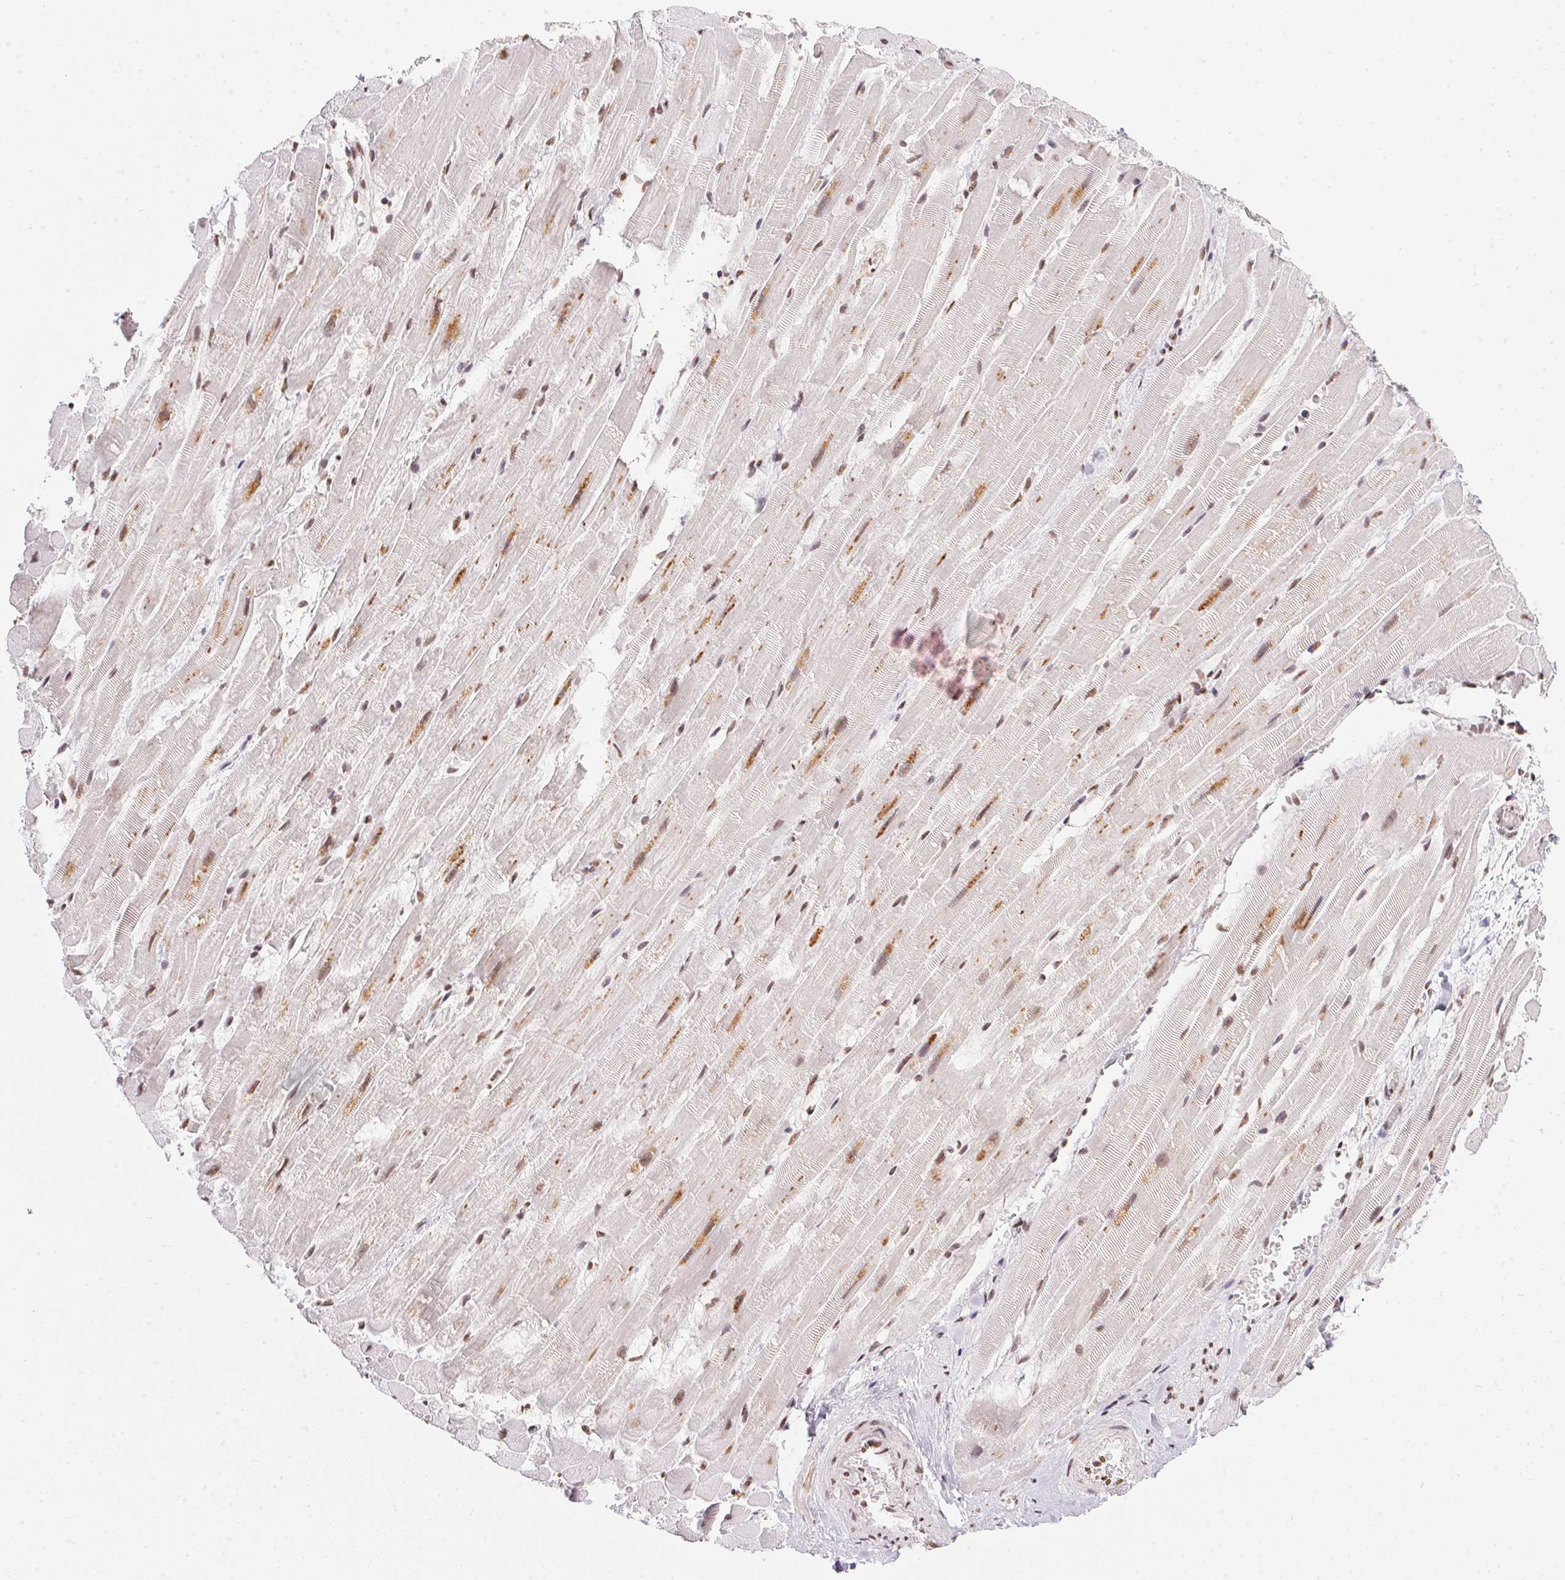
{"staining": {"intensity": "moderate", "quantity": ">75%", "location": "cytoplasmic/membranous,nuclear"}, "tissue": "heart muscle", "cell_type": "Cardiomyocytes", "image_type": "normal", "snomed": [{"axis": "morphology", "description": "Normal tissue, NOS"}, {"axis": "topography", "description": "Heart"}], "caption": "Protein expression by IHC shows moderate cytoplasmic/membranous,nuclear expression in about >75% of cardiomyocytes in normal heart muscle.", "gene": "NFE2L1", "patient": {"sex": "male", "age": 37}}